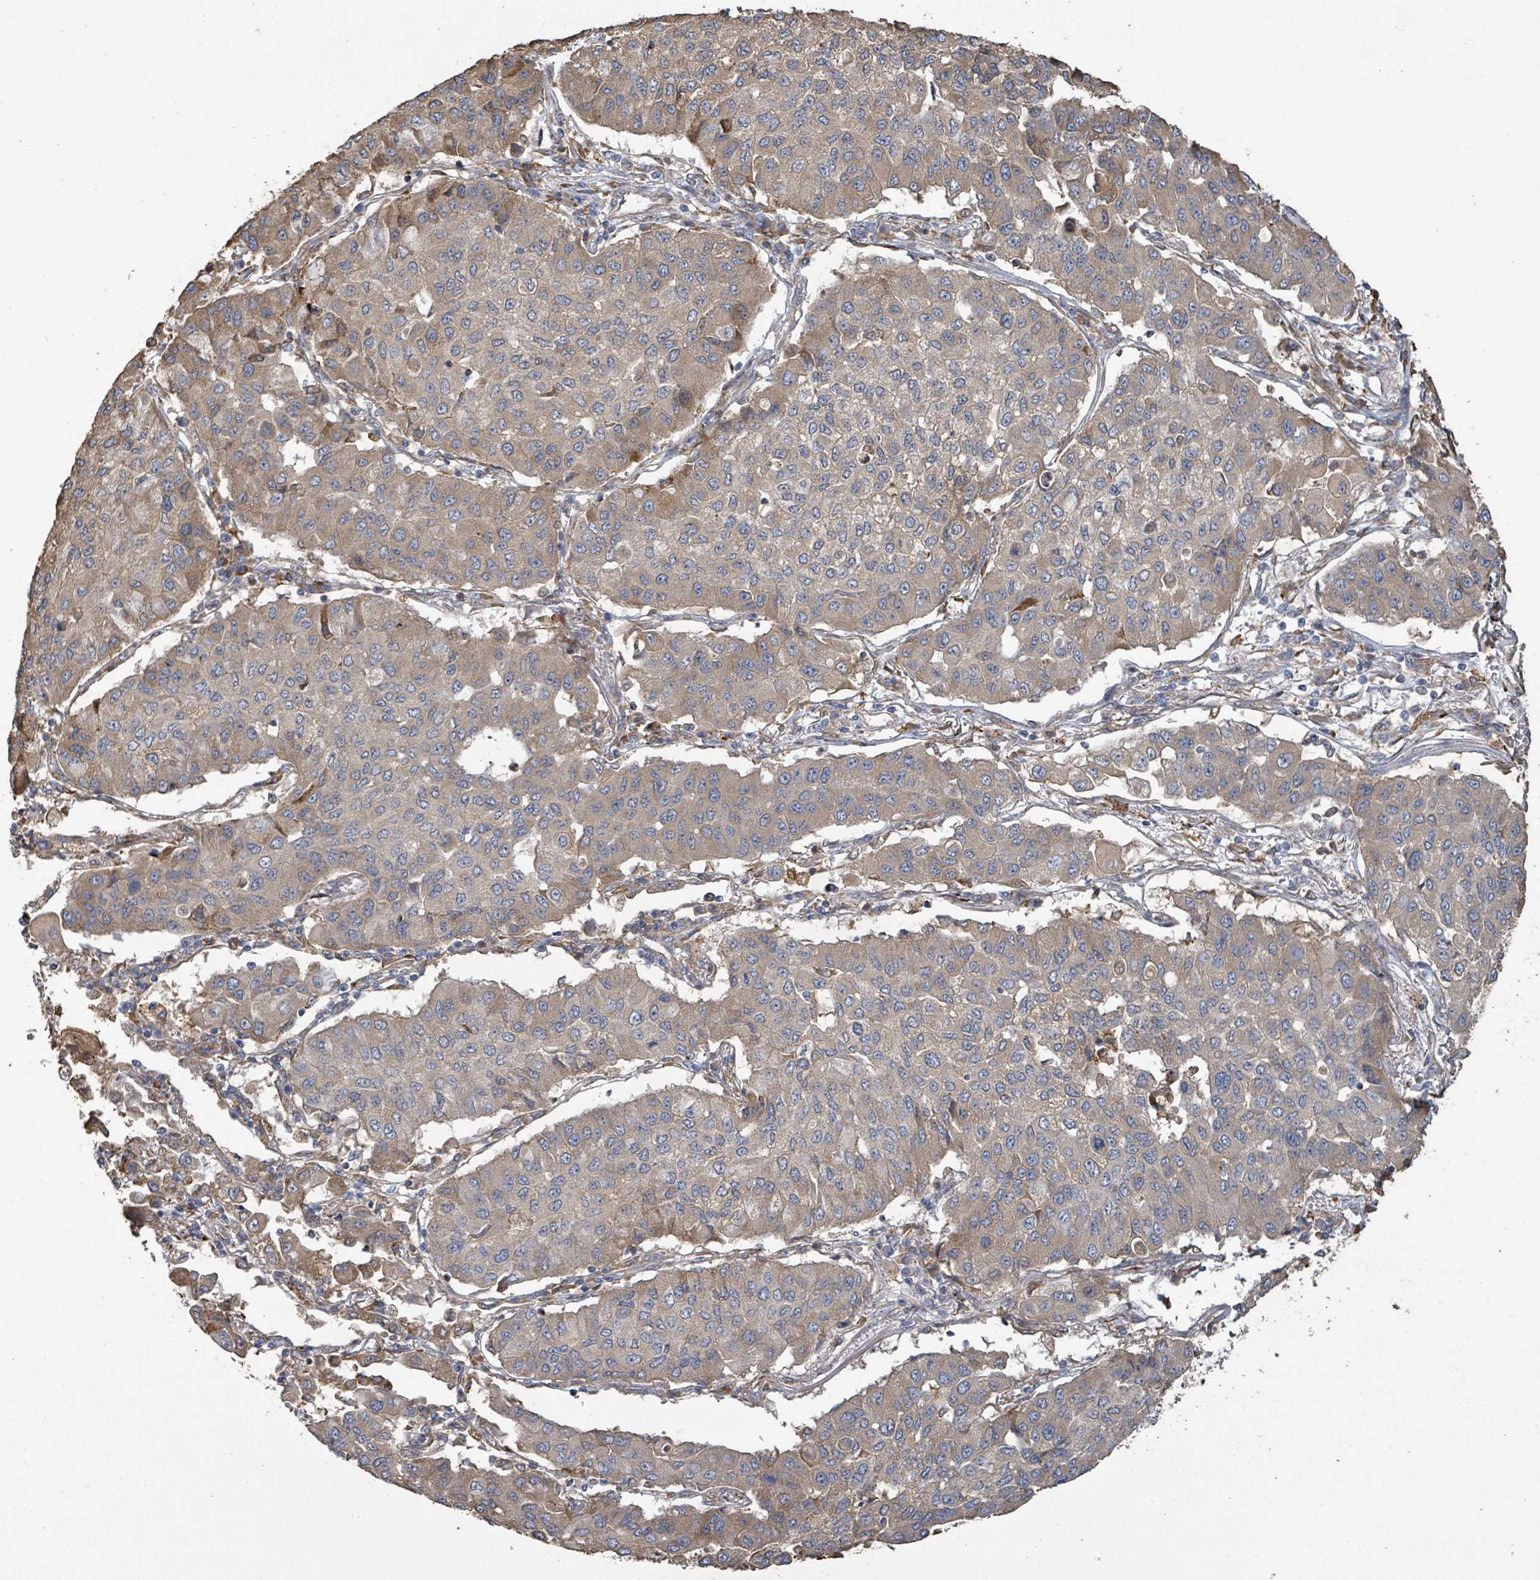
{"staining": {"intensity": "moderate", "quantity": "25%-75%", "location": "cytoplasmic/membranous"}, "tissue": "lung cancer", "cell_type": "Tumor cells", "image_type": "cancer", "snomed": [{"axis": "morphology", "description": "Squamous cell carcinoma, NOS"}, {"axis": "topography", "description": "Lung"}], "caption": "The image demonstrates a brown stain indicating the presence of a protein in the cytoplasmic/membranous of tumor cells in lung cancer.", "gene": "ARPIN", "patient": {"sex": "male", "age": 74}}